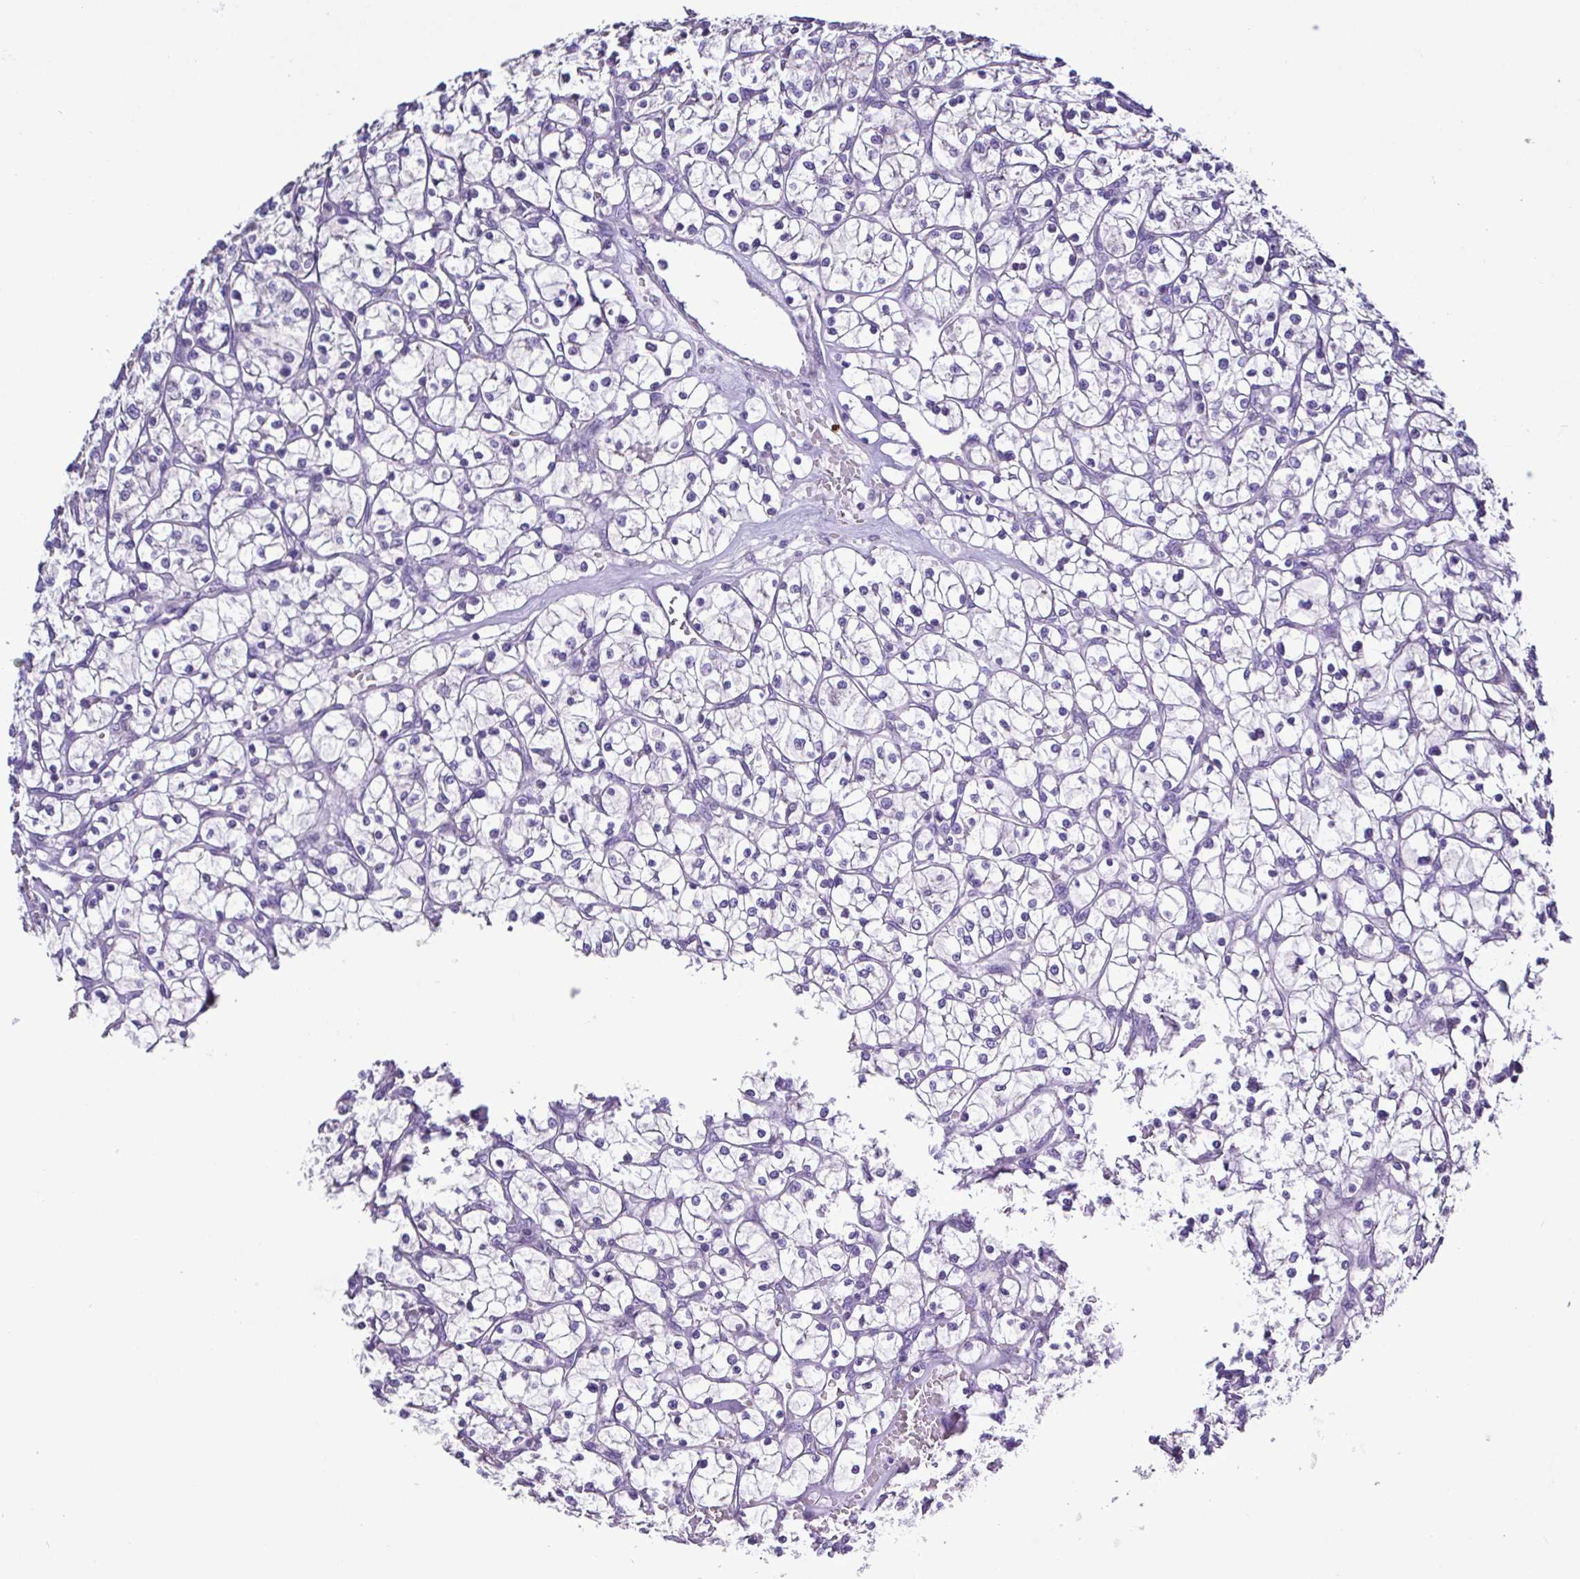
{"staining": {"intensity": "negative", "quantity": "none", "location": "none"}, "tissue": "renal cancer", "cell_type": "Tumor cells", "image_type": "cancer", "snomed": [{"axis": "morphology", "description": "Adenocarcinoma, NOS"}, {"axis": "topography", "description": "Kidney"}], "caption": "Tumor cells show no significant expression in renal cancer.", "gene": "PLA2G4E", "patient": {"sex": "female", "age": 64}}